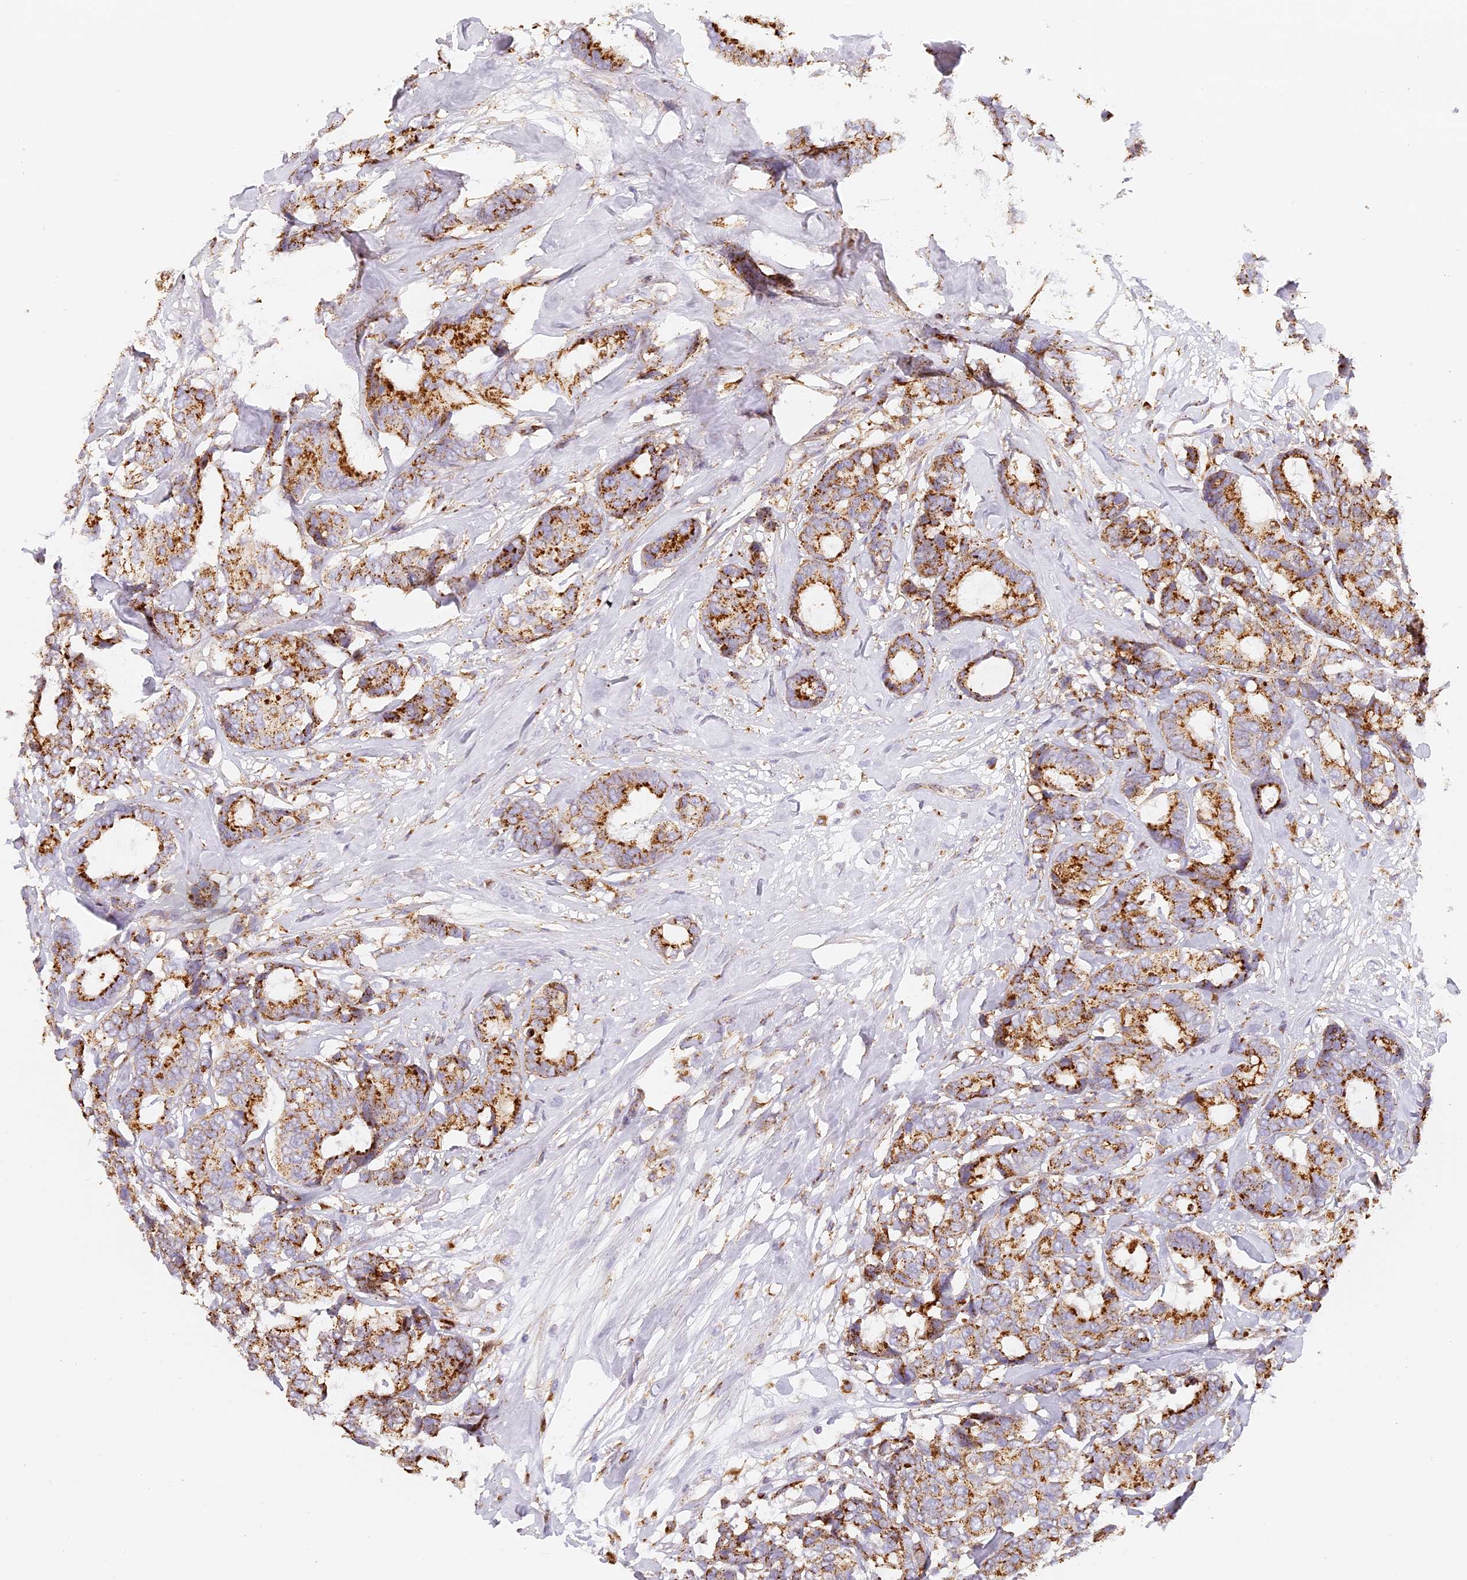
{"staining": {"intensity": "strong", "quantity": ">75%", "location": "cytoplasmic/membranous"}, "tissue": "breast cancer", "cell_type": "Tumor cells", "image_type": "cancer", "snomed": [{"axis": "morphology", "description": "Duct carcinoma"}, {"axis": "topography", "description": "Breast"}], "caption": "Human breast cancer (infiltrating ductal carcinoma) stained for a protein (brown) demonstrates strong cytoplasmic/membranous positive staining in about >75% of tumor cells.", "gene": "LAMP2", "patient": {"sex": "female", "age": 87}}